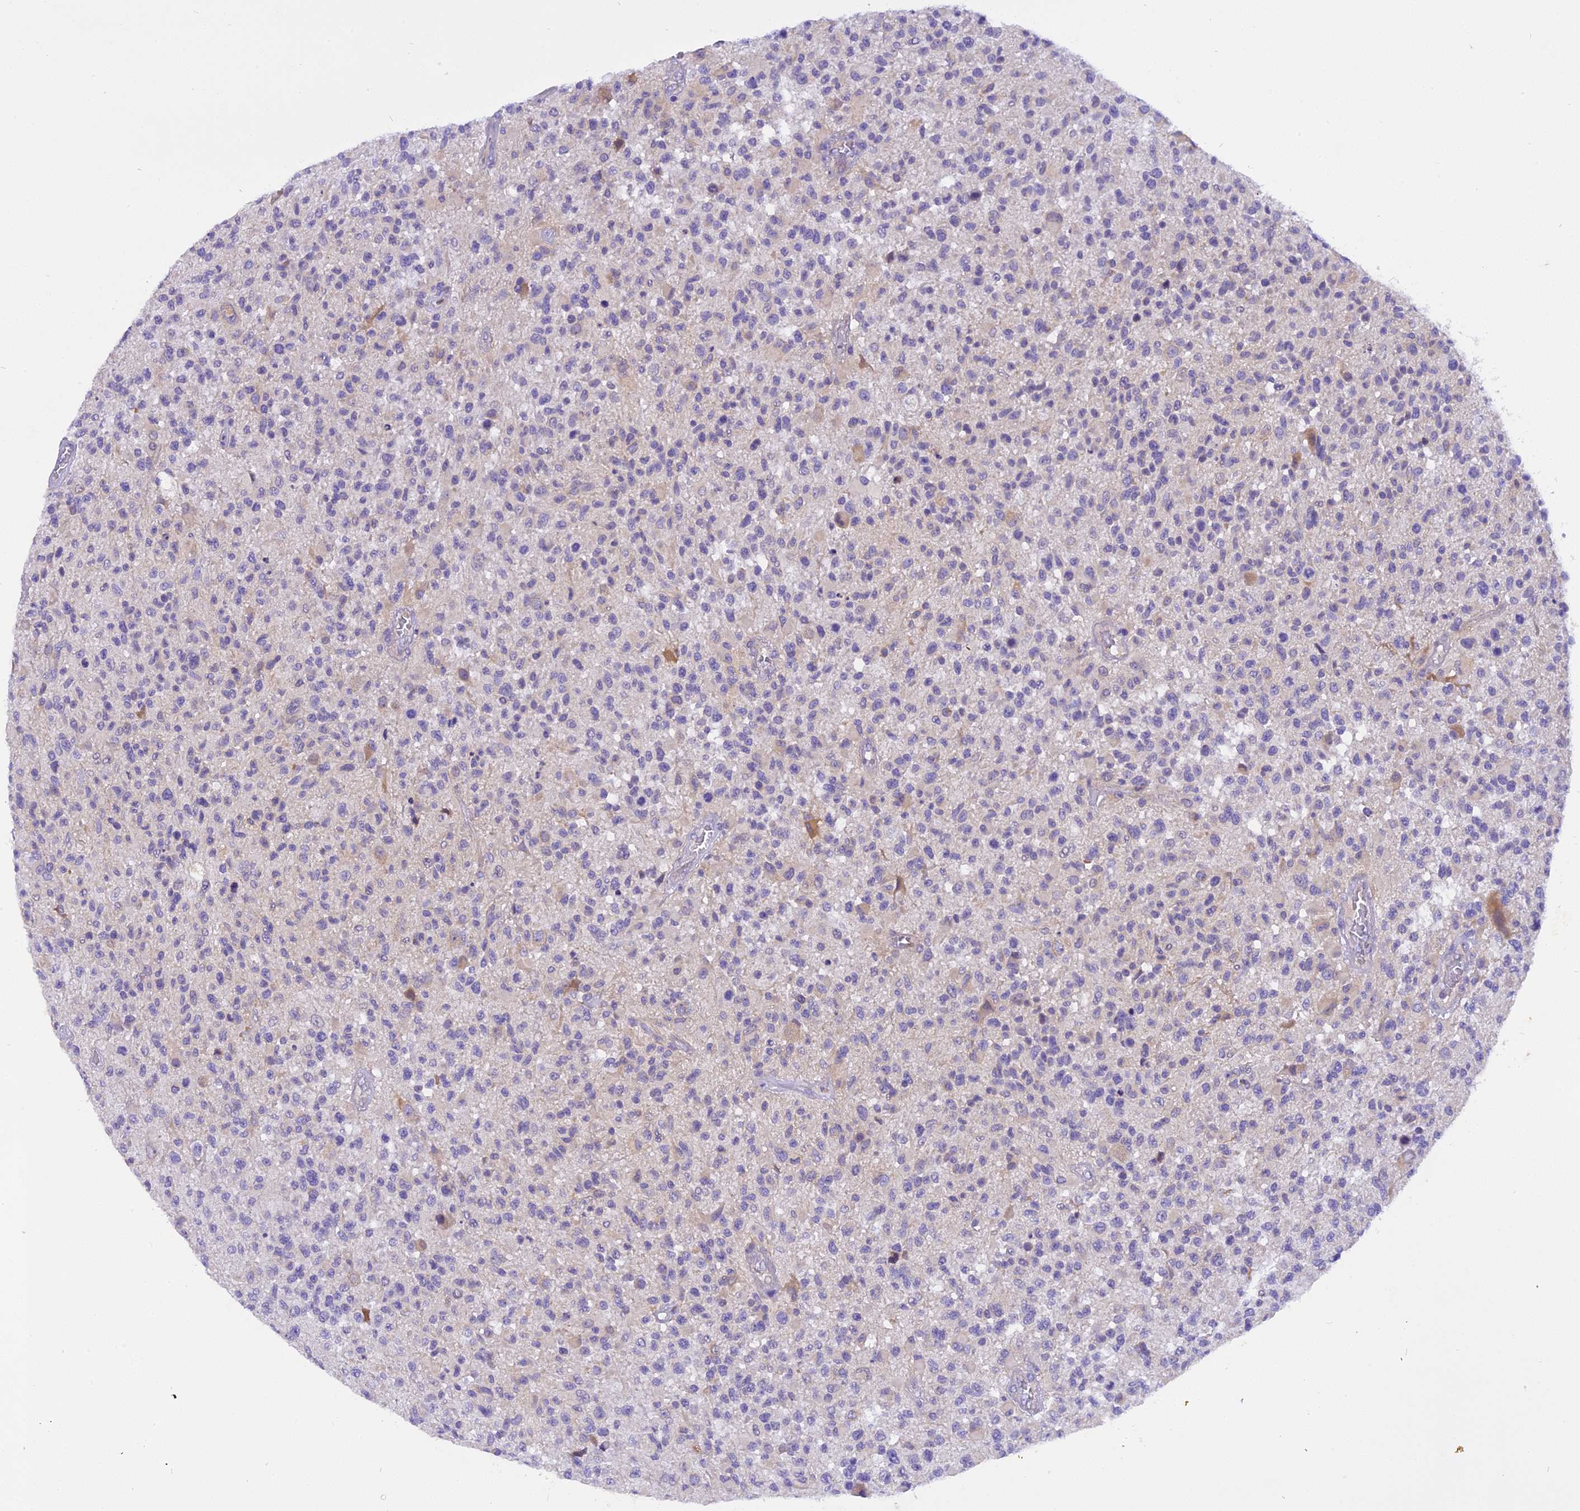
{"staining": {"intensity": "negative", "quantity": "none", "location": "none"}, "tissue": "glioma", "cell_type": "Tumor cells", "image_type": "cancer", "snomed": [{"axis": "morphology", "description": "Glioma, malignant, High grade"}, {"axis": "morphology", "description": "Glioblastoma, NOS"}, {"axis": "topography", "description": "Brain"}], "caption": "Immunohistochemistry photomicrograph of neoplastic tissue: glioma stained with DAB (3,3'-diaminobenzidine) displays no significant protein positivity in tumor cells.", "gene": "TRIM3", "patient": {"sex": "male", "age": 60}}